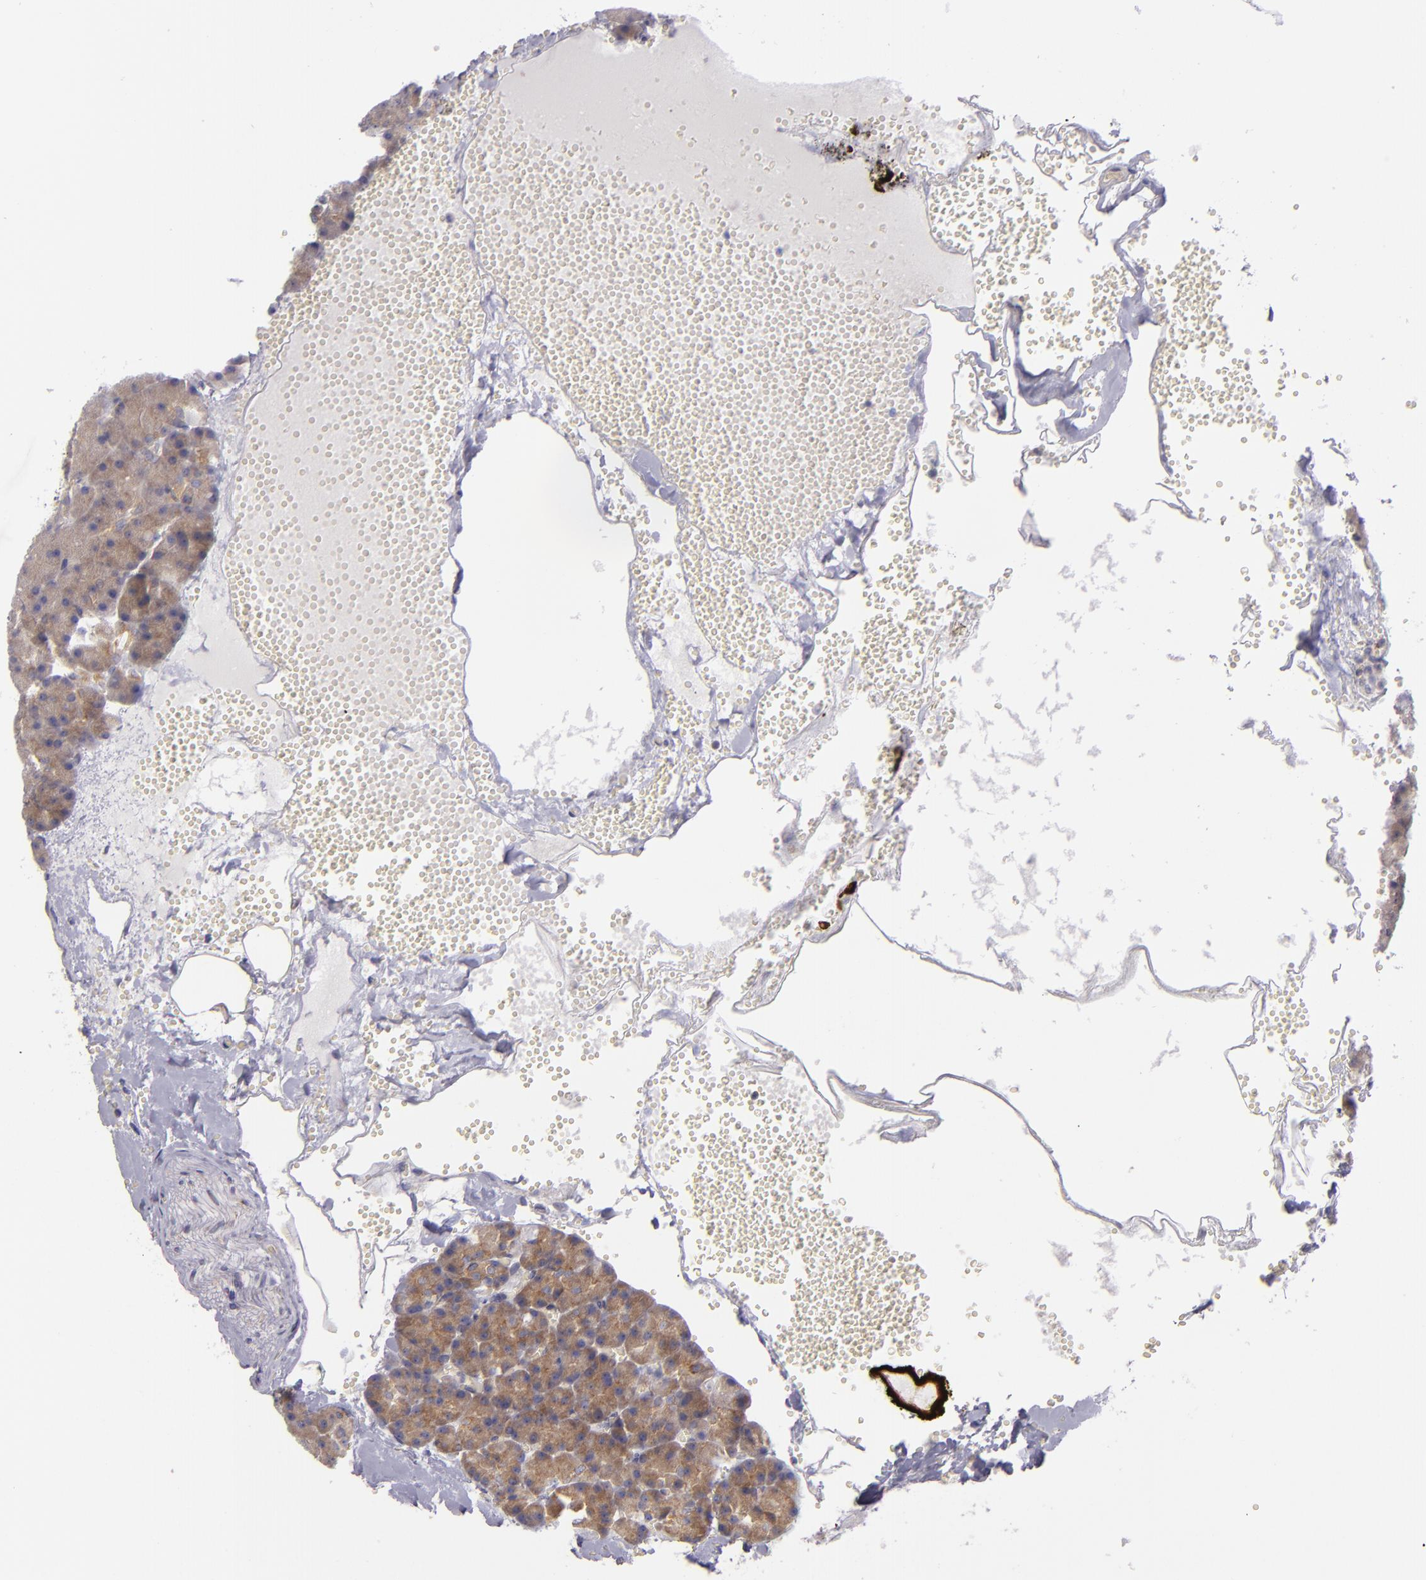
{"staining": {"intensity": "weak", "quantity": ">75%", "location": "cytoplasmic/membranous"}, "tissue": "pancreas", "cell_type": "Exocrine glandular cells", "image_type": "normal", "snomed": [{"axis": "morphology", "description": "Normal tissue, NOS"}, {"axis": "topography", "description": "Pancreas"}], "caption": "Immunohistochemistry (IHC) of normal human pancreas shows low levels of weak cytoplasmic/membranous expression in about >75% of exocrine glandular cells. The staining was performed using DAB (3,3'-diaminobenzidine) to visualize the protein expression in brown, while the nuclei were stained in blue with hematoxylin (Magnification: 20x).", "gene": "UPF3B", "patient": {"sex": "female", "age": 35}}